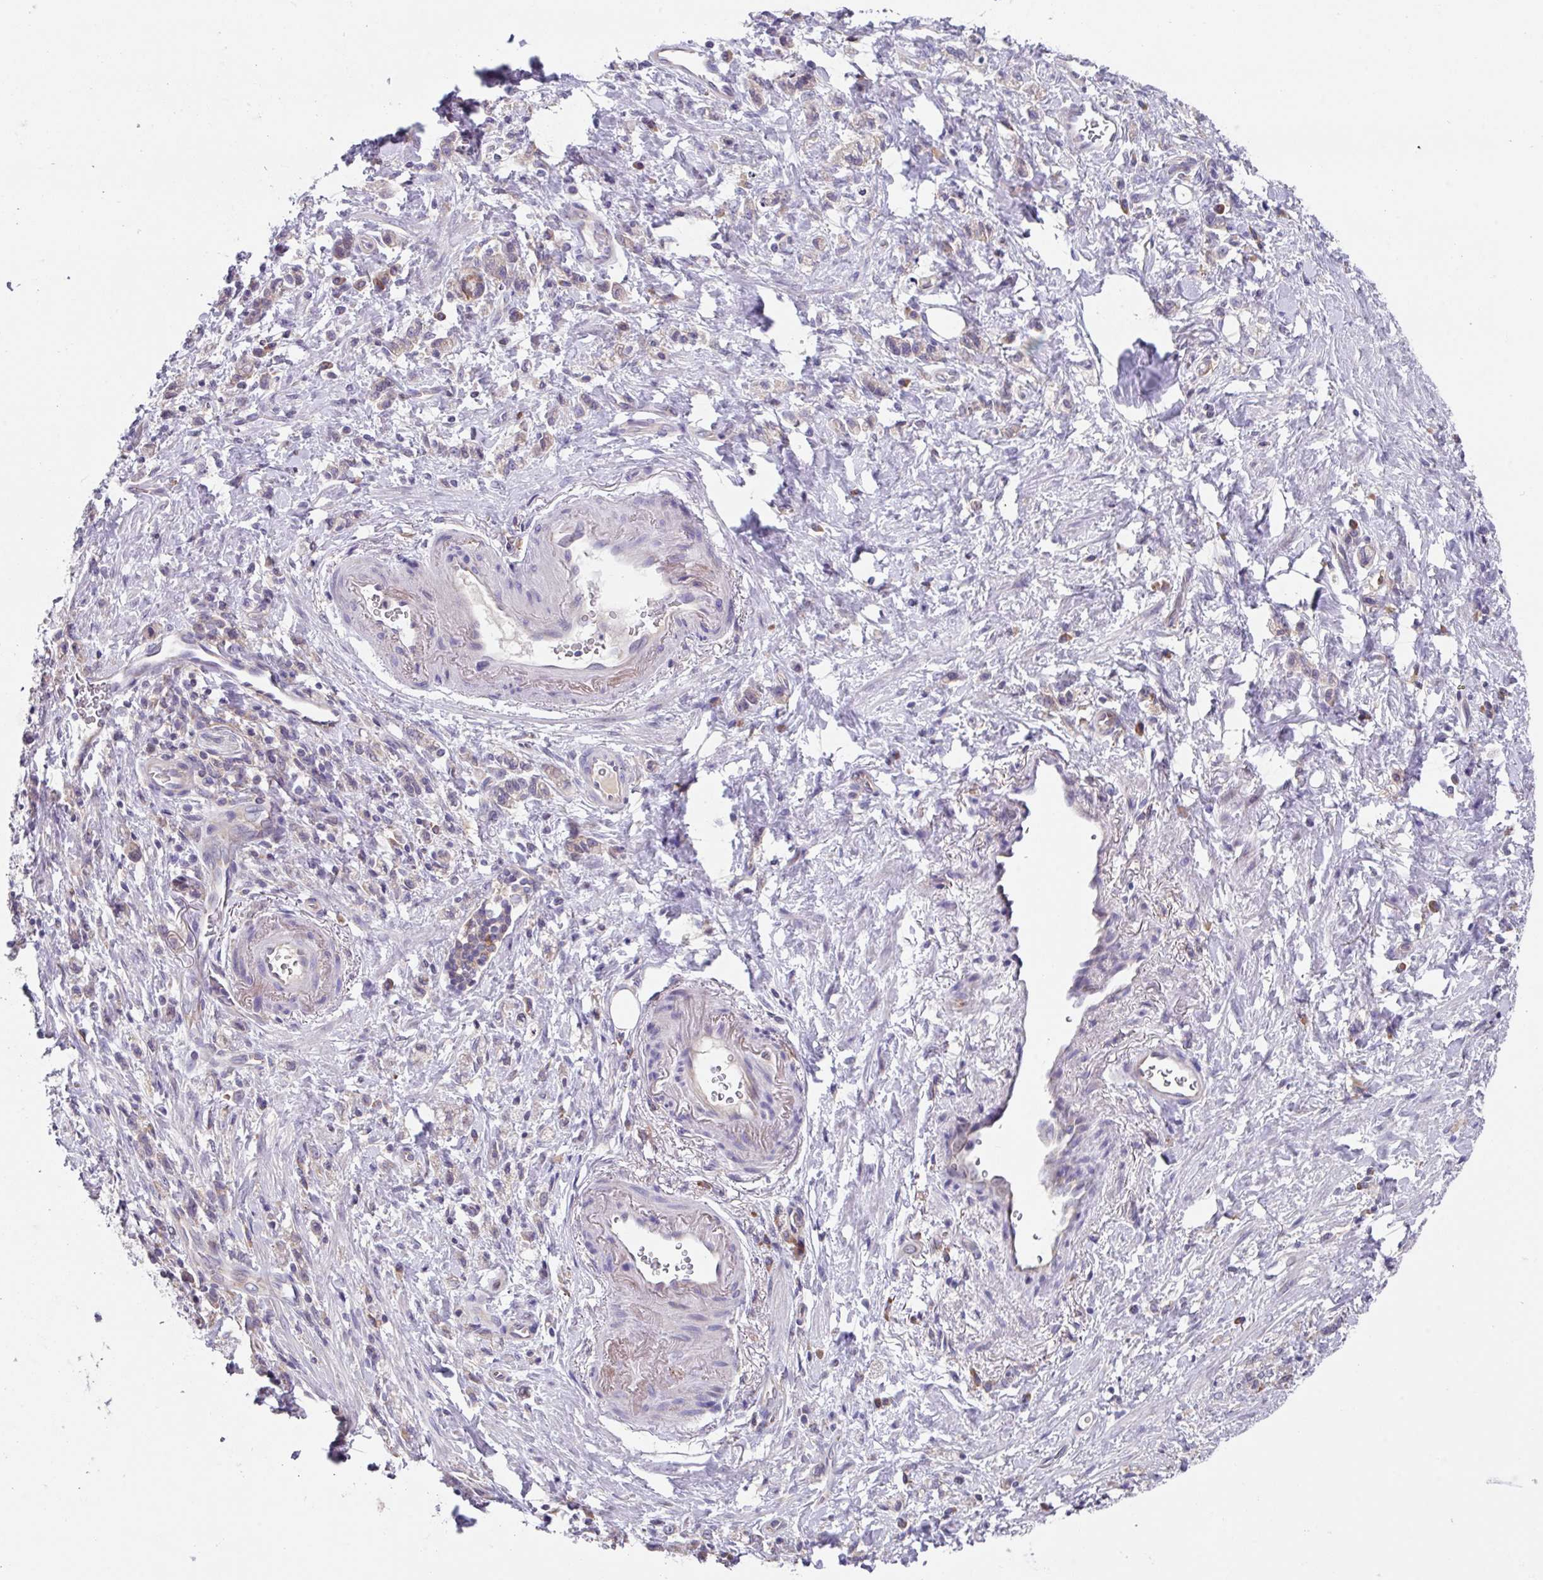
{"staining": {"intensity": "weak", "quantity": "<25%", "location": "cytoplasmic/membranous"}, "tissue": "stomach cancer", "cell_type": "Tumor cells", "image_type": "cancer", "snomed": [{"axis": "morphology", "description": "Adenocarcinoma, NOS"}, {"axis": "topography", "description": "Stomach"}], "caption": "Immunohistochemical staining of stomach cancer demonstrates no significant staining in tumor cells.", "gene": "EIF4B", "patient": {"sex": "male", "age": 77}}